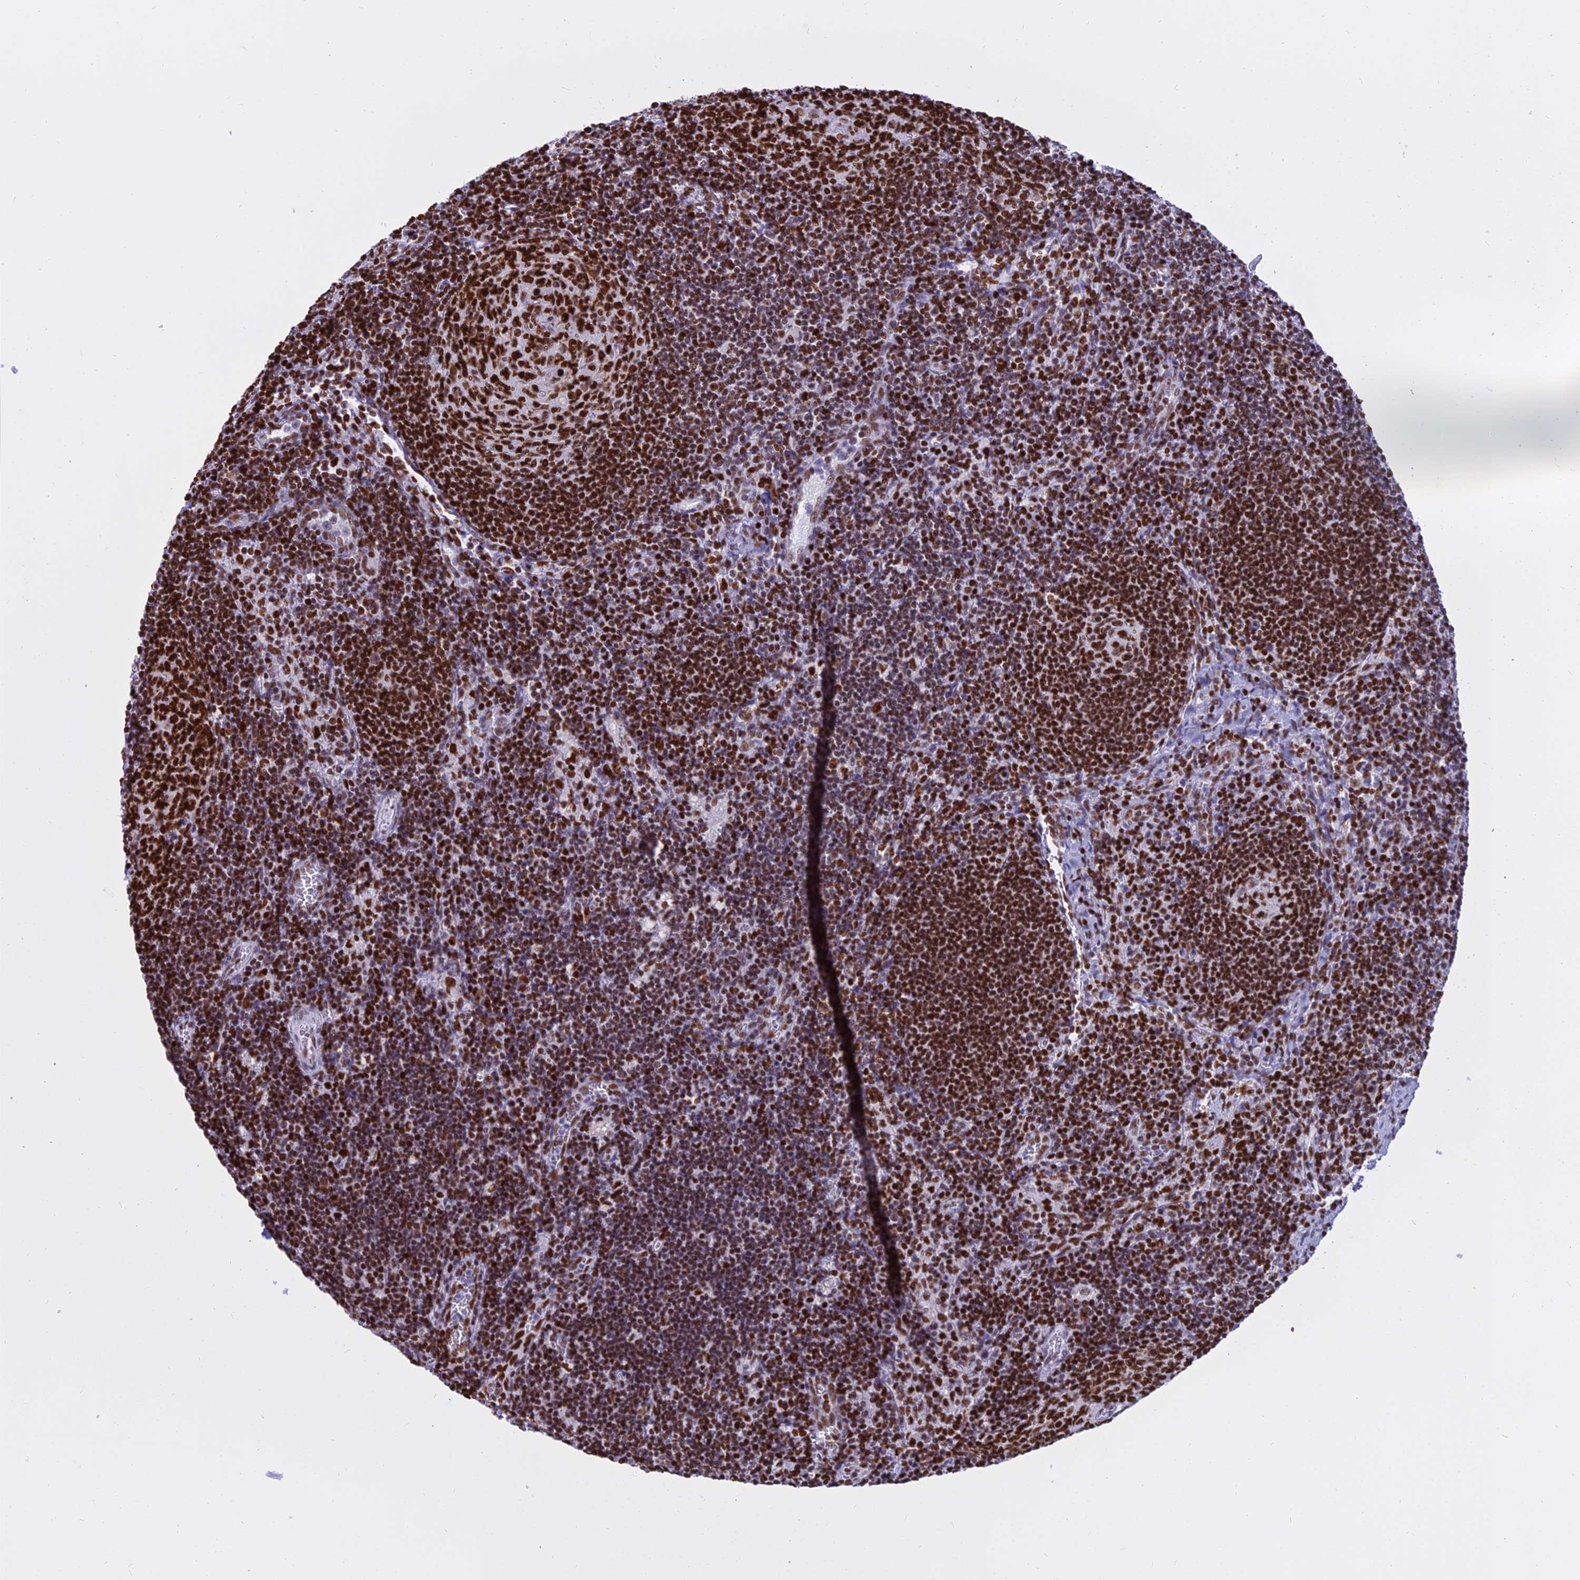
{"staining": {"intensity": "strong", "quantity": ">75%", "location": "nuclear"}, "tissue": "lymph node", "cell_type": "Germinal center cells", "image_type": "normal", "snomed": [{"axis": "morphology", "description": "Normal tissue, NOS"}, {"axis": "topography", "description": "Lymph node"}], "caption": "Immunohistochemical staining of normal human lymph node reveals high levels of strong nuclear staining in approximately >75% of germinal center cells. Nuclei are stained in blue.", "gene": "PARP1", "patient": {"sex": "female", "age": 73}}